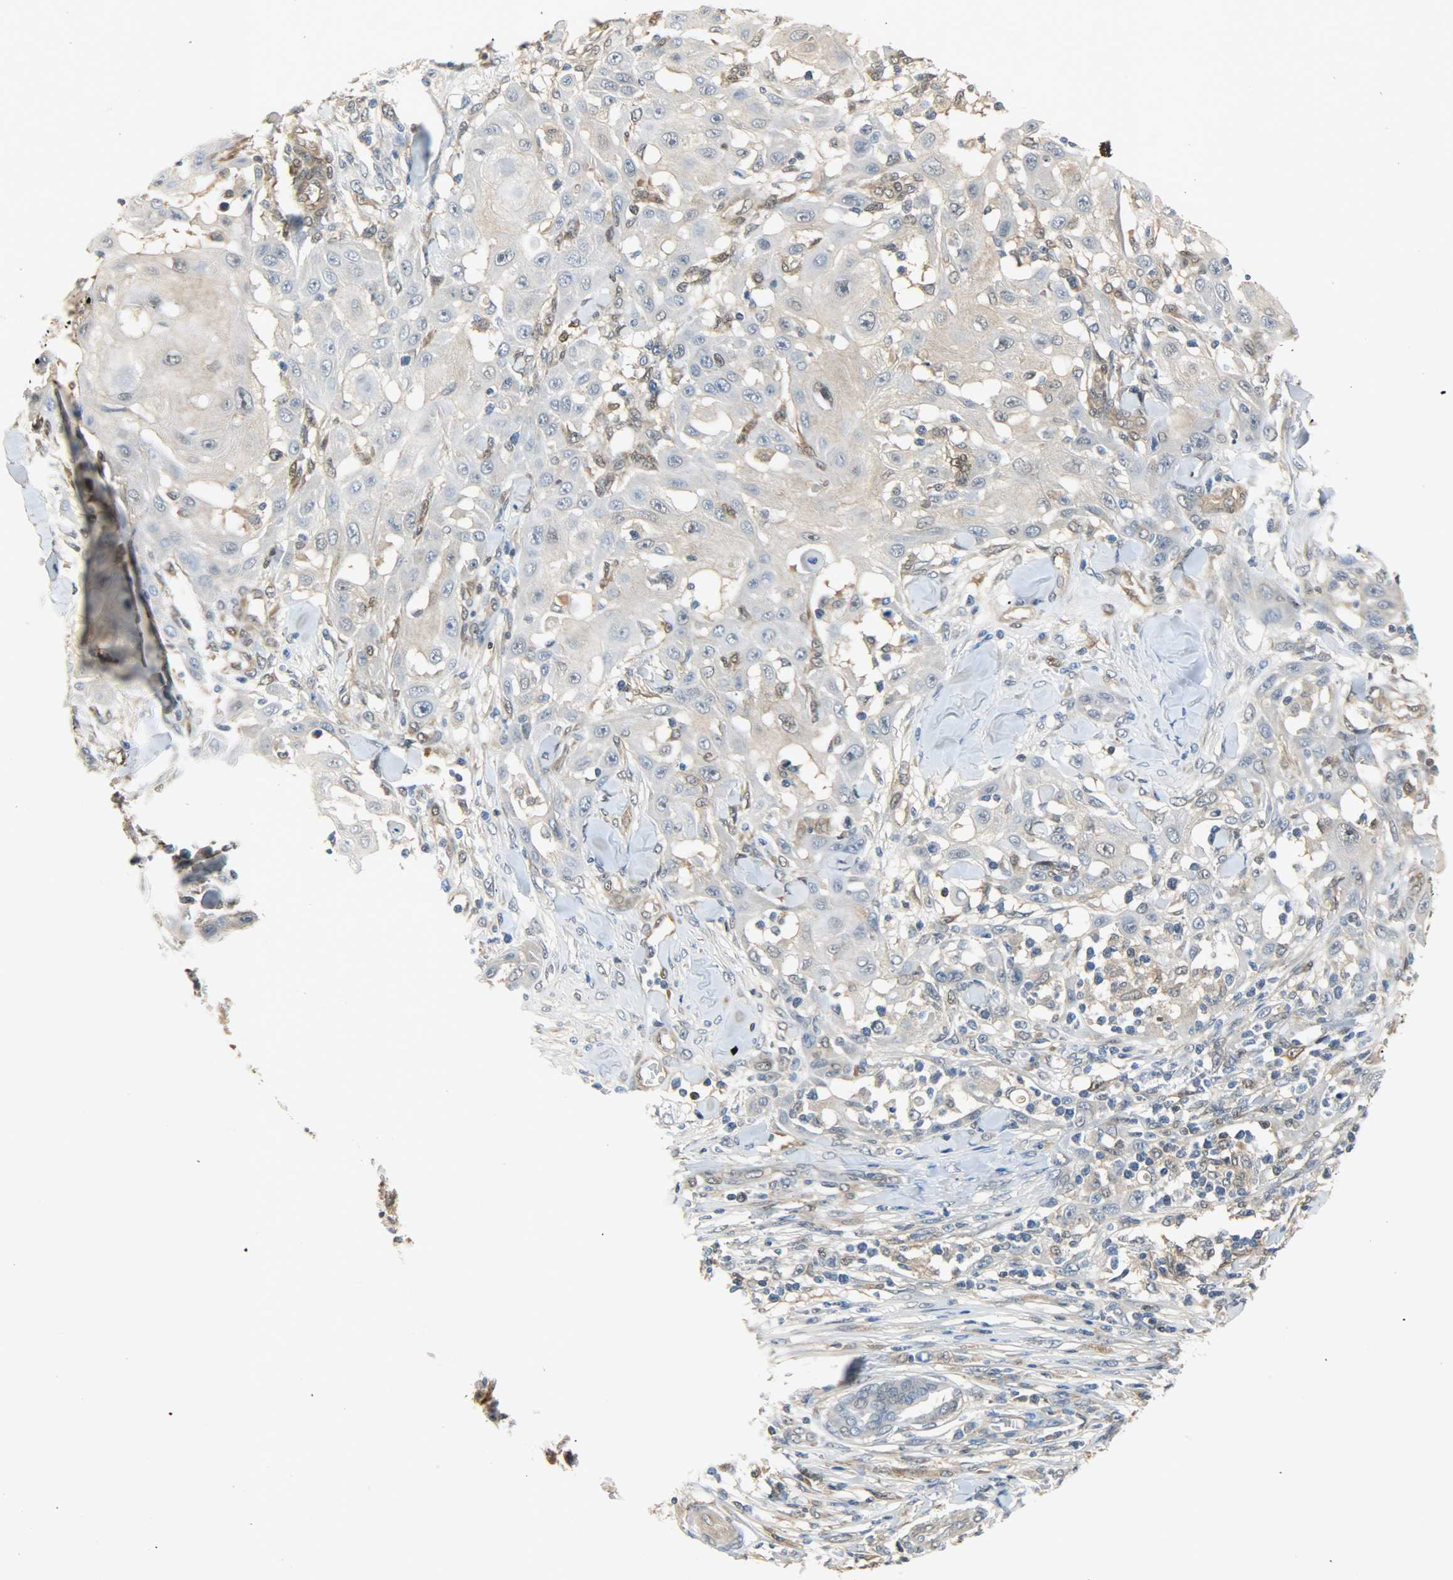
{"staining": {"intensity": "moderate", "quantity": "<25%", "location": "cytoplasmic/membranous"}, "tissue": "skin cancer", "cell_type": "Tumor cells", "image_type": "cancer", "snomed": [{"axis": "morphology", "description": "Squamous cell carcinoma, NOS"}, {"axis": "topography", "description": "Skin"}], "caption": "Skin cancer (squamous cell carcinoma) stained with IHC displays moderate cytoplasmic/membranous expression in approximately <25% of tumor cells.", "gene": "EIF4EBP1", "patient": {"sex": "male", "age": 24}}